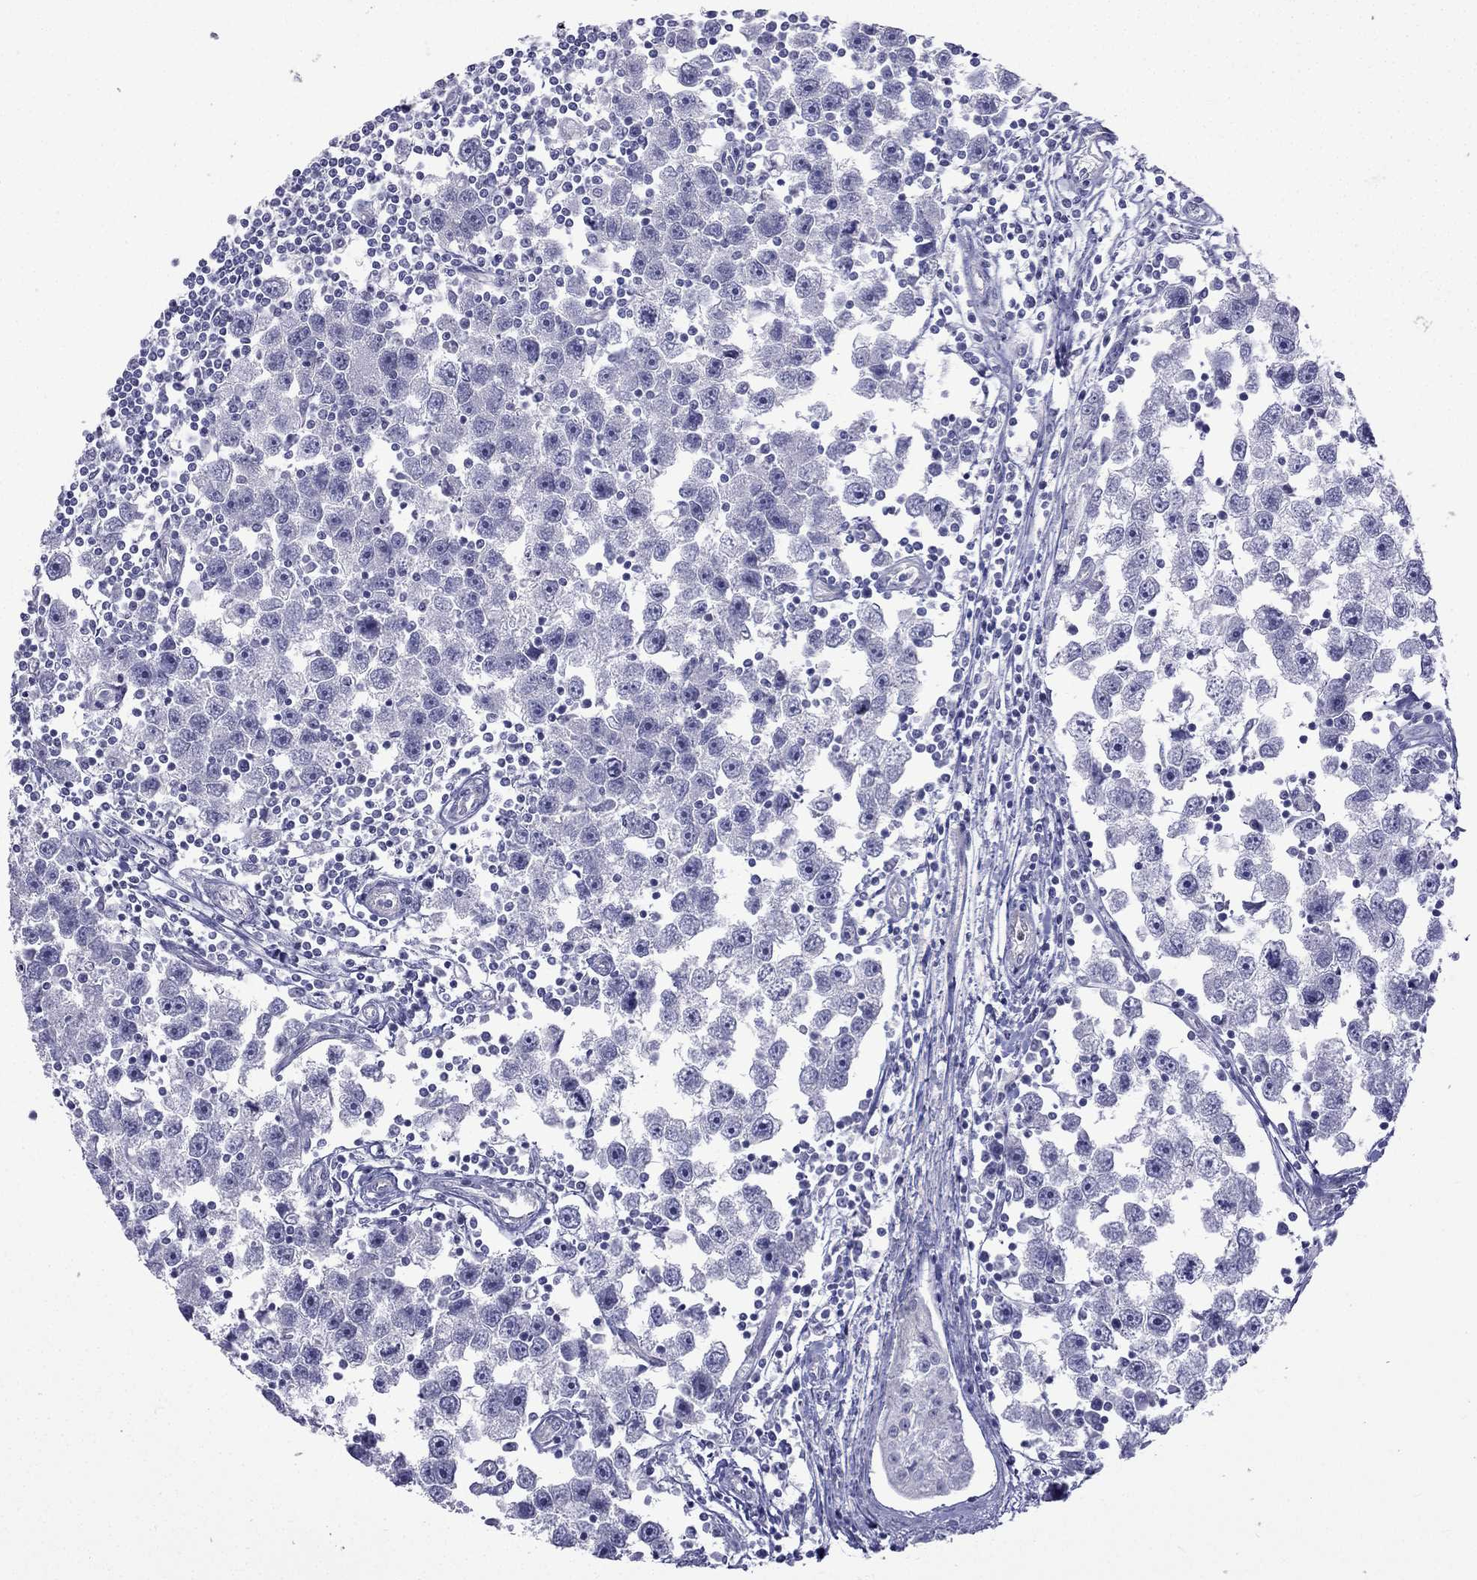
{"staining": {"intensity": "negative", "quantity": "none", "location": "none"}, "tissue": "testis cancer", "cell_type": "Tumor cells", "image_type": "cancer", "snomed": [{"axis": "morphology", "description": "Seminoma, NOS"}, {"axis": "topography", "description": "Testis"}], "caption": "Tumor cells show no significant protein expression in testis cancer (seminoma).", "gene": "GJA8", "patient": {"sex": "male", "age": 30}}